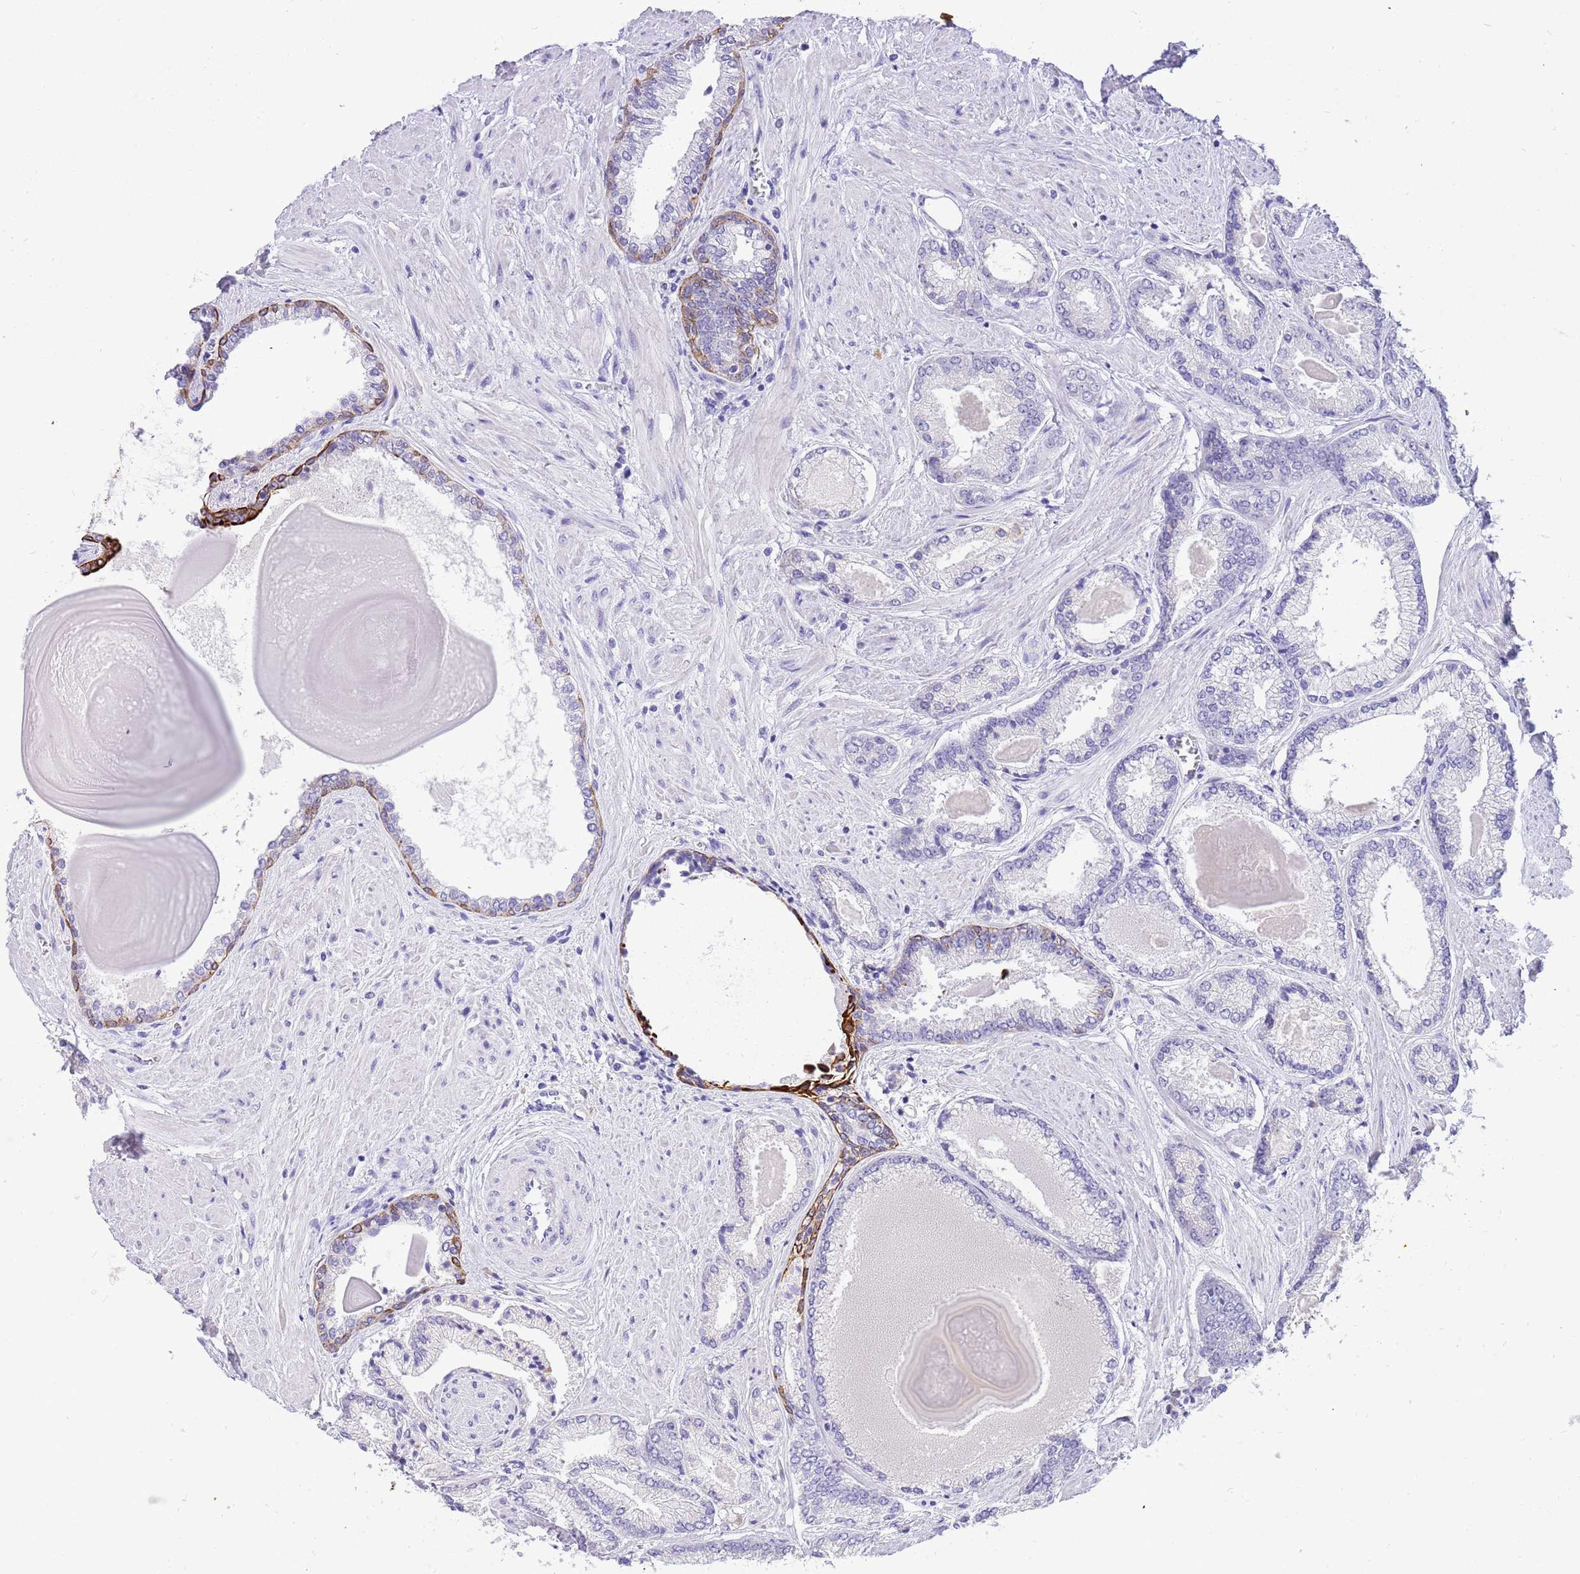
{"staining": {"intensity": "negative", "quantity": "none", "location": "none"}, "tissue": "prostate cancer", "cell_type": "Tumor cells", "image_type": "cancer", "snomed": [{"axis": "morphology", "description": "Adenocarcinoma, High grade"}, {"axis": "topography", "description": "Prostate"}], "caption": "This is an IHC histopathology image of prostate cancer. There is no positivity in tumor cells.", "gene": "R3HDM4", "patient": {"sex": "male", "age": 68}}